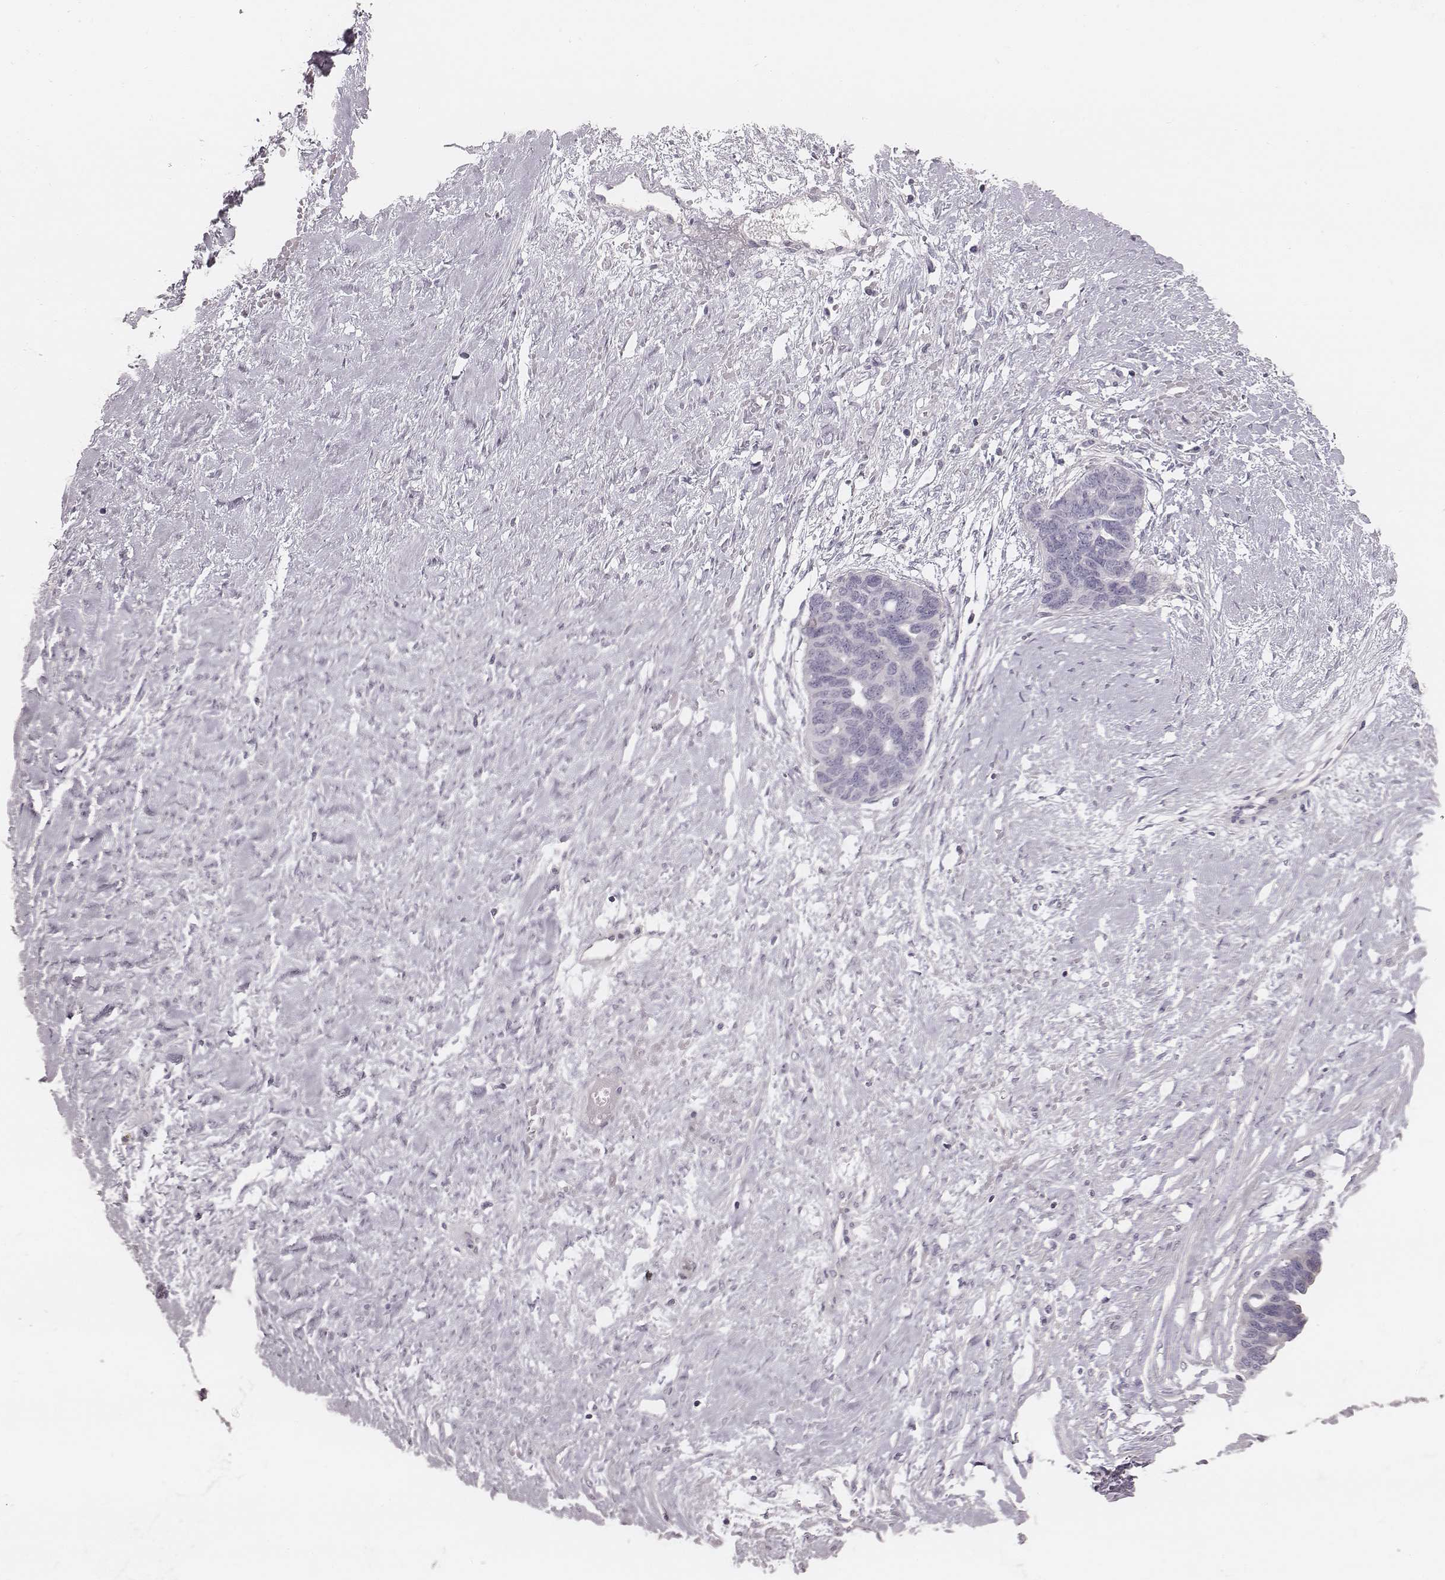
{"staining": {"intensity": "negative", "quantity": "none", "location": "none"}, "tissue": "ovarian cancer", "cell_type": "Tumor cells", "image_type": "cancer", "snomed": [{"axis": "morphology", "description": "Cystadenocarcinoma, serous, NOS"}, {"axis": "topography", "description": "Ovary"}], "caption": "An image of human ovarian cancer (serous cystadenocarcinoma) is negative for staining in tumor cells. Brightfield microscopy of IHC stained with DAB (brown) and hematoxylin (blue), captured at high magnification.", "gene": "S100Z", "patient": {"sex": "female", "age": 69}}